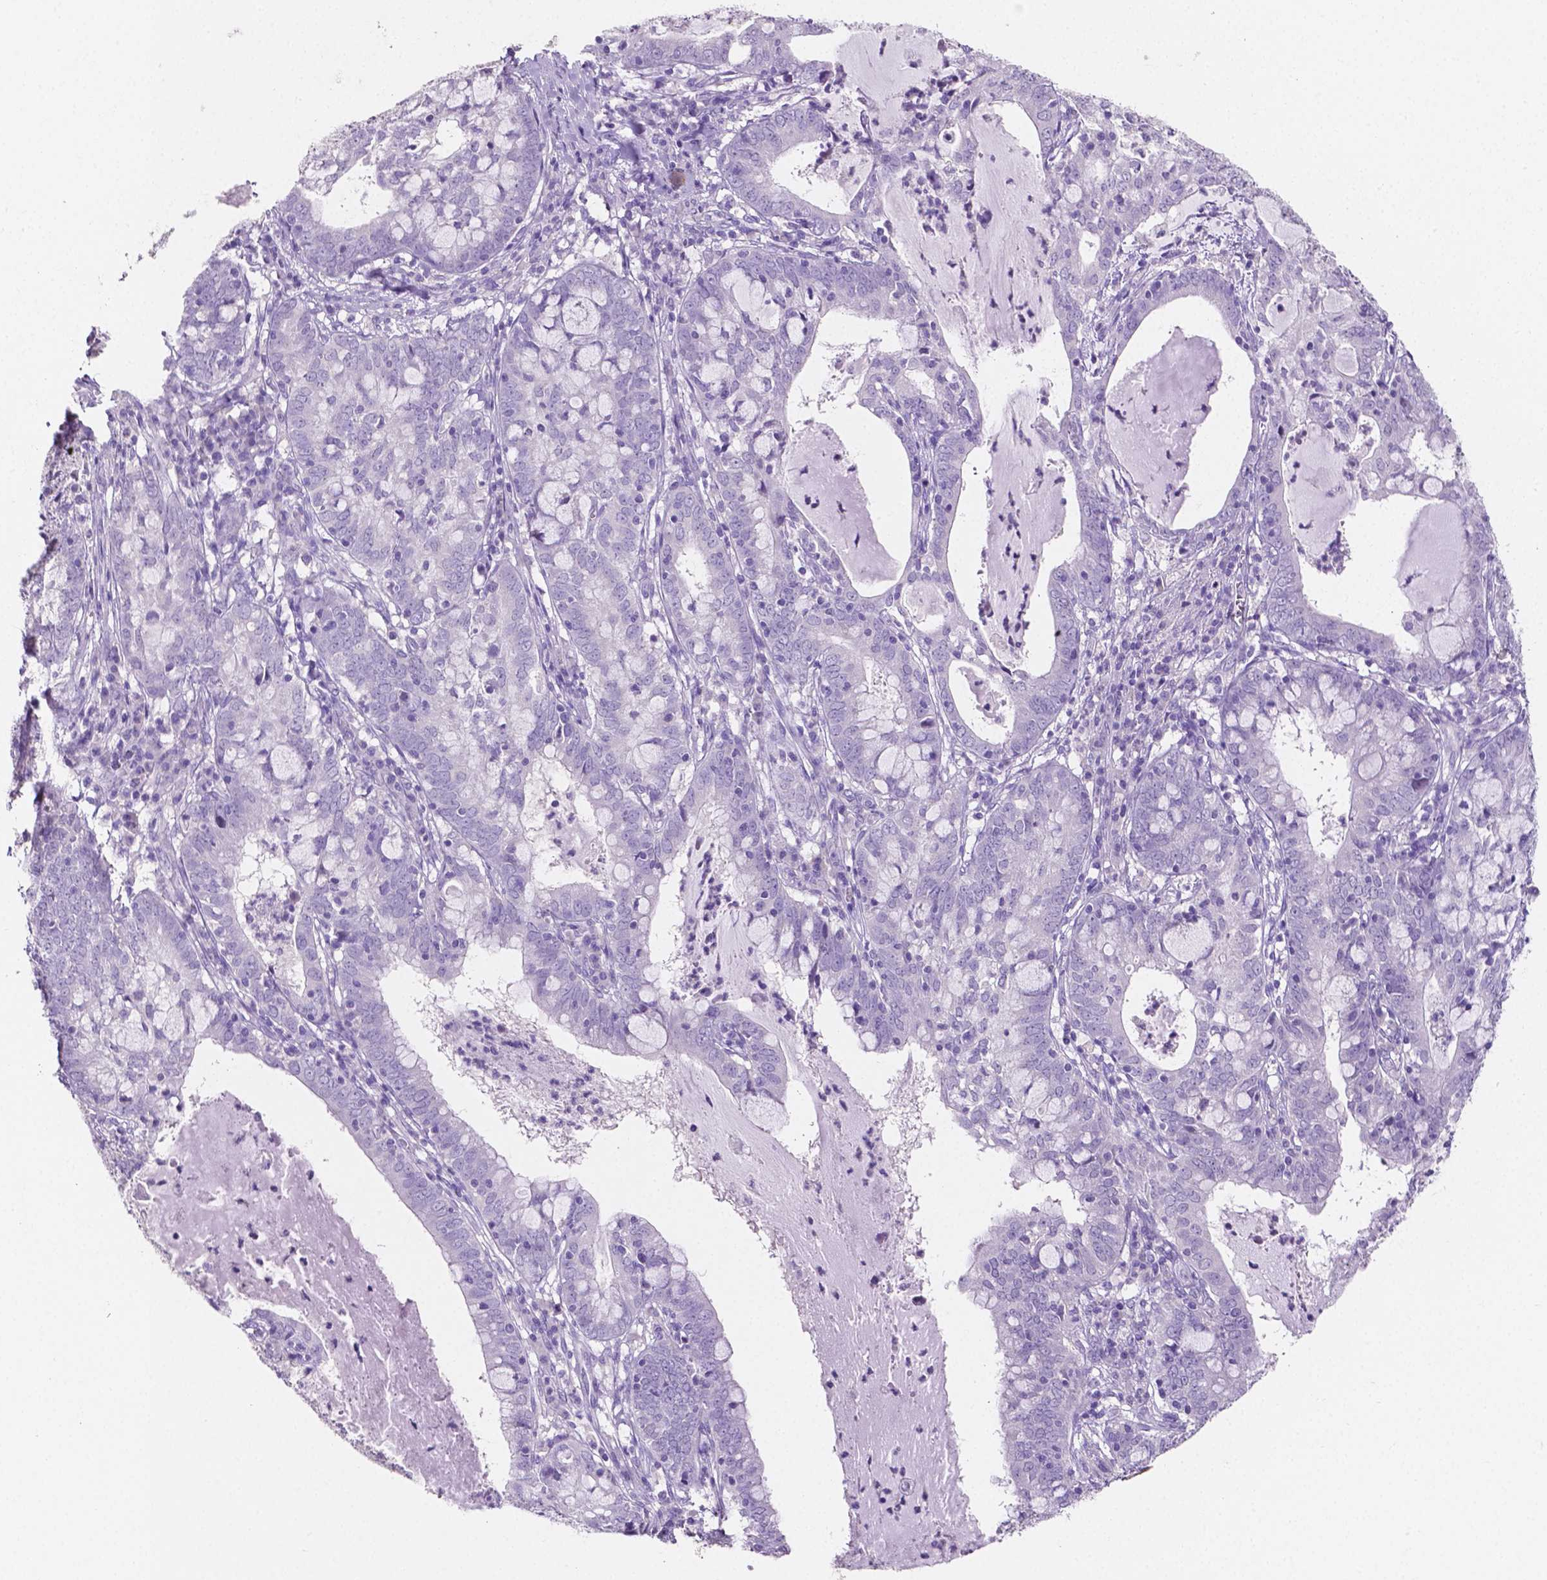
{"staining": {"intensity": "negative", "quantity": "none", "location": "none"}, "tissue": "cervical cancer", "cell_type": "Tumor cells", "image_type": "cancer", "snomed": [{"axis": "morphology", "description": "Adenocarcinoma, NOS"}, {"axis": "topography", "description": "Cervix"}], "caption": "Tumor cells show no significant protein expression in cervical adenocarcinoma. (Brightfield microscopy of DAB immunohistochemistry (IHC) at high magnification).", "gene": "SLC22A2", "patient": {"sex": "female", "age": 40}}